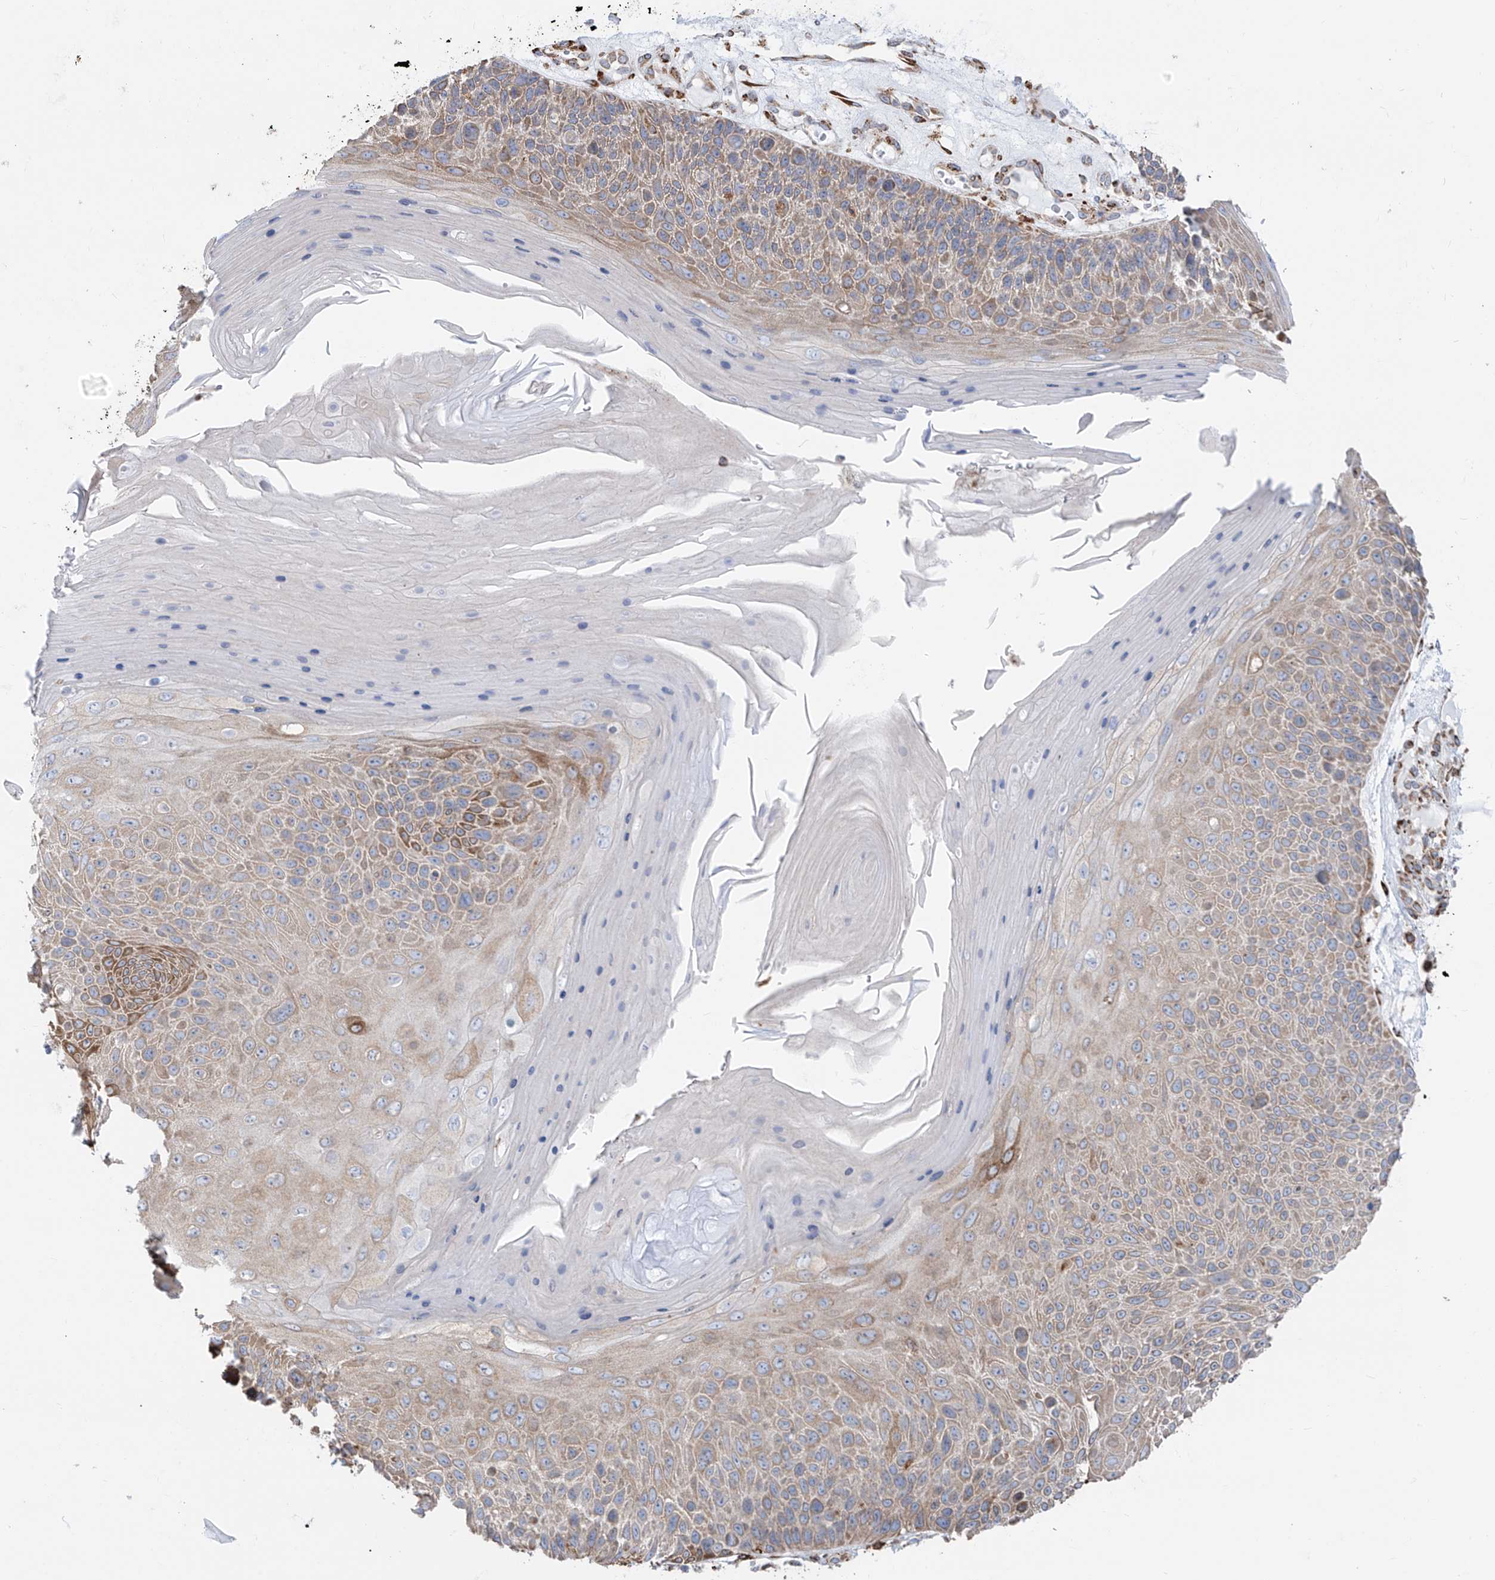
{"staining": {"intensity": "moderate", "quantity": "<25%", "location": "cytoplasmic/membranous"}, "tissue": "skin cancer", "cell_type": "Tumor cells", "image_type": "cancer", "snomed": [{"axis": "morphology", "description": "Squamous cell carcinoma, NOS"}, {"axis": "topography", "description": "Skin"}], "caption": "The immunohistochemical stain shows moderate cytoplasmic/membranous expression in tumor cells of skin cancer (squamous cell carcinoma) tissue.", "gene": "ZNF354C", "patient": {"sex": "female", "age": 88}}